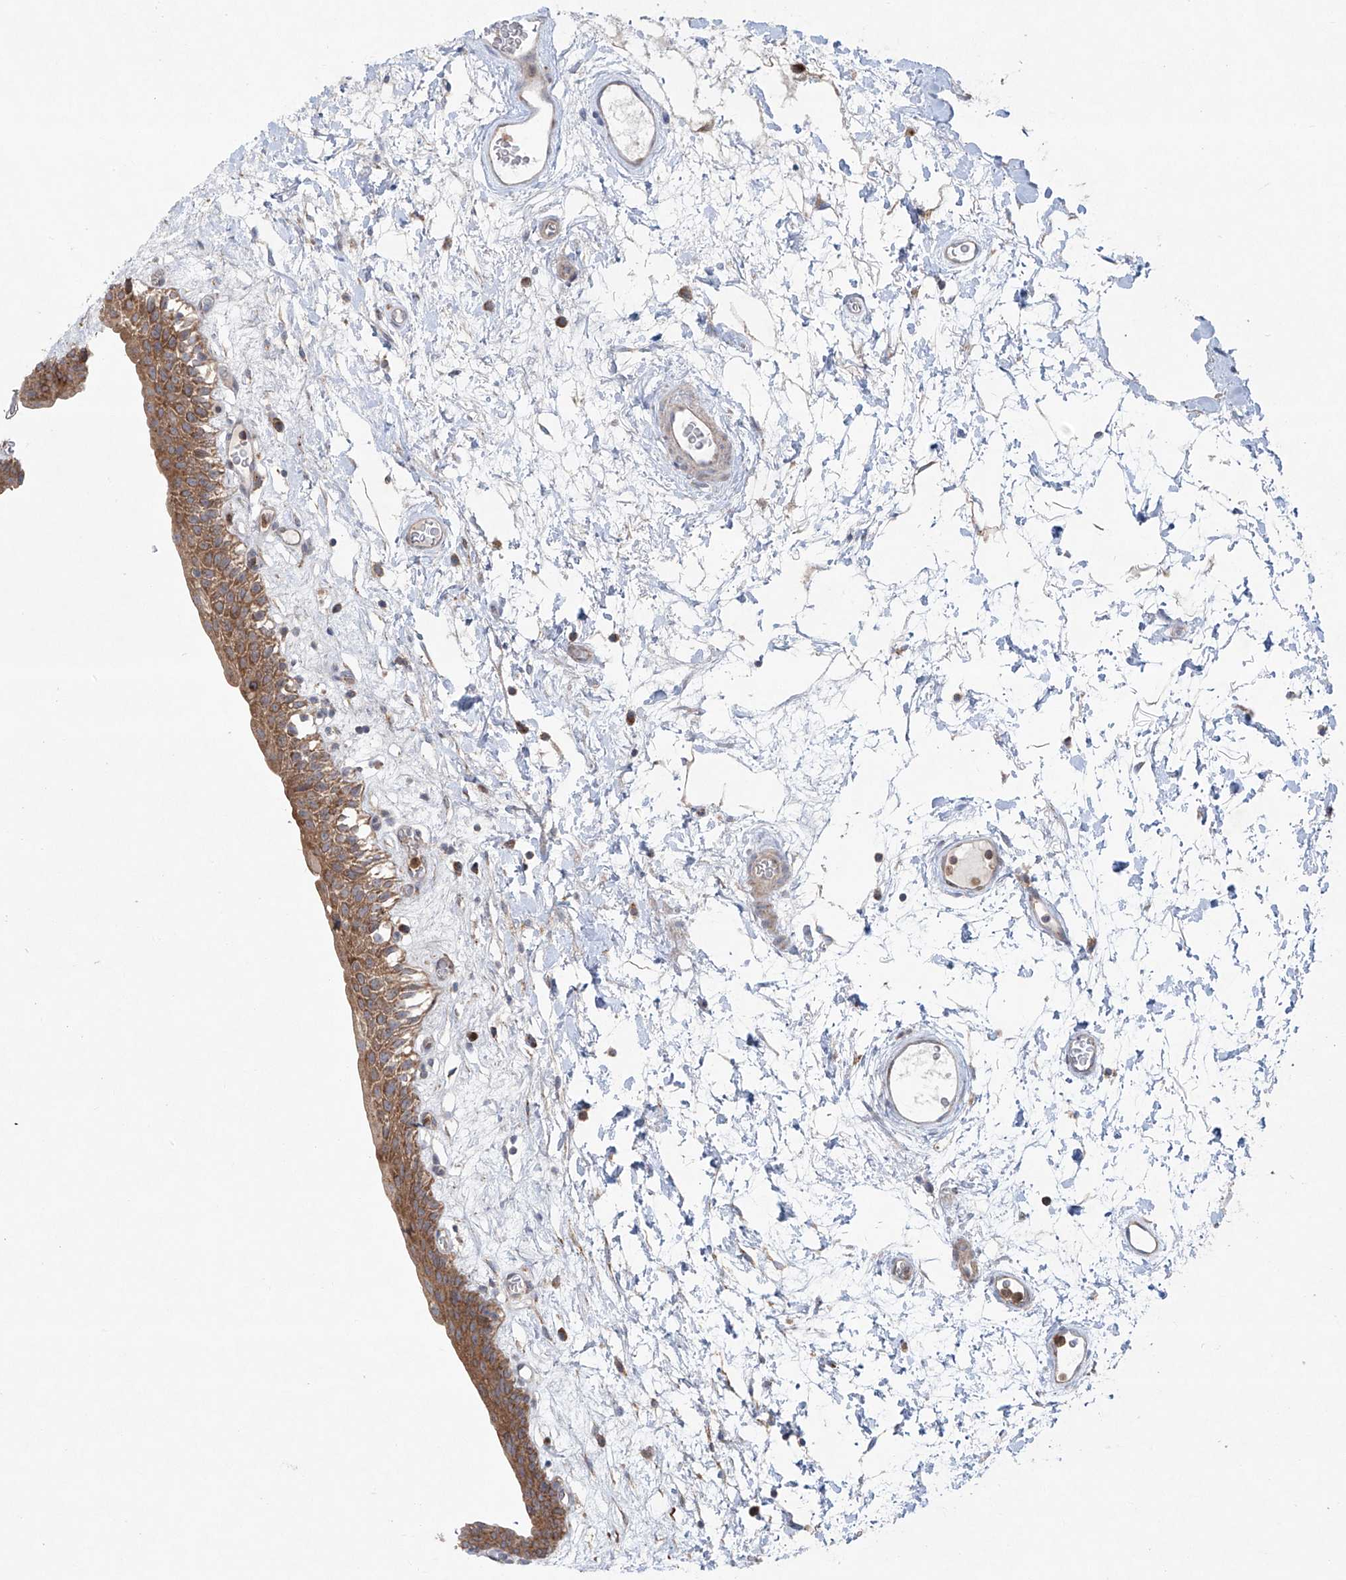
{"staining": {"intensity": "moderate", "quantity": ">75%", "location": "cytoplasmic/membranous"}, "tissue": "urinary bladder", "cell_type": "Urothelial cells", "image_type": "normal", "snomed": [{"axis": "morphology", "description": "Normal tissue, NOS"}, {"axis": "topography", "description": "Urinary bladder"}], "caption": "Normal urinary bladder shows moderate cytoplasmic/membranous expression in about >75% of urothelial cells (Stains: DAB in brown, nuclei in blue, Microscopy: brightfield microscopy at high magnification)..", "gene": "KLC4", "patient": {"sex": "male", "age": 83}}